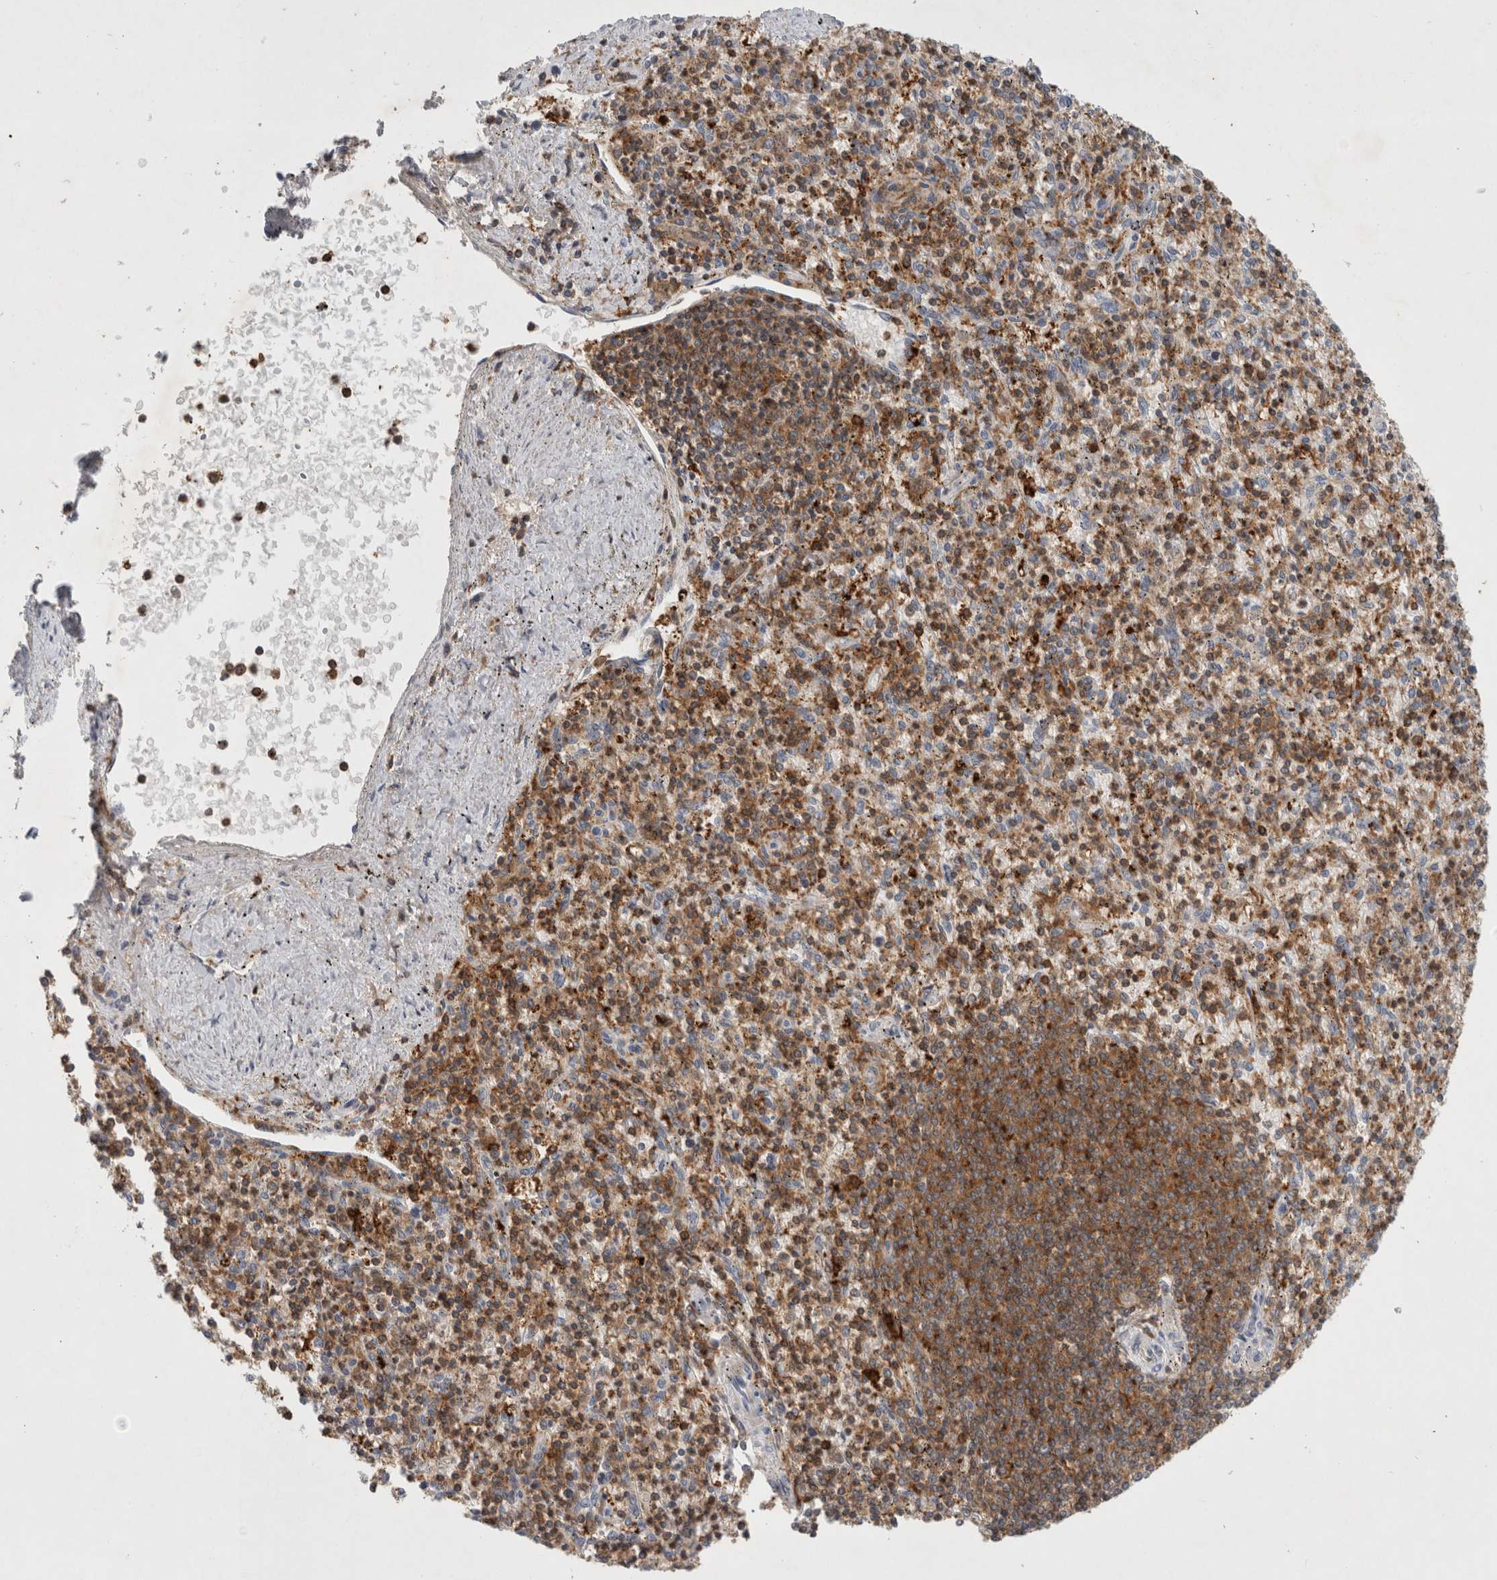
{"staining": {"intensity": "strong", "quantity": "25%-75%", "location": "cytoplasmic/membranous"}, "tissue": "spleen", "cell_type": "Cells in red pulp", "image_type": "normal", "snomed": [{"axis": "morphology", "description": "Normal tissue, NOS"}, {"axis": "topography", "description": "Spleen"}], "caption": "Normal spleen was stained to show a protein in brown. There is high levels of strong cytoplasmic/membranous positivity in about 25%-75% of cells in red pulp.", "gene": "GFRA2", "patient": {"sex": "male", "age": 72}}